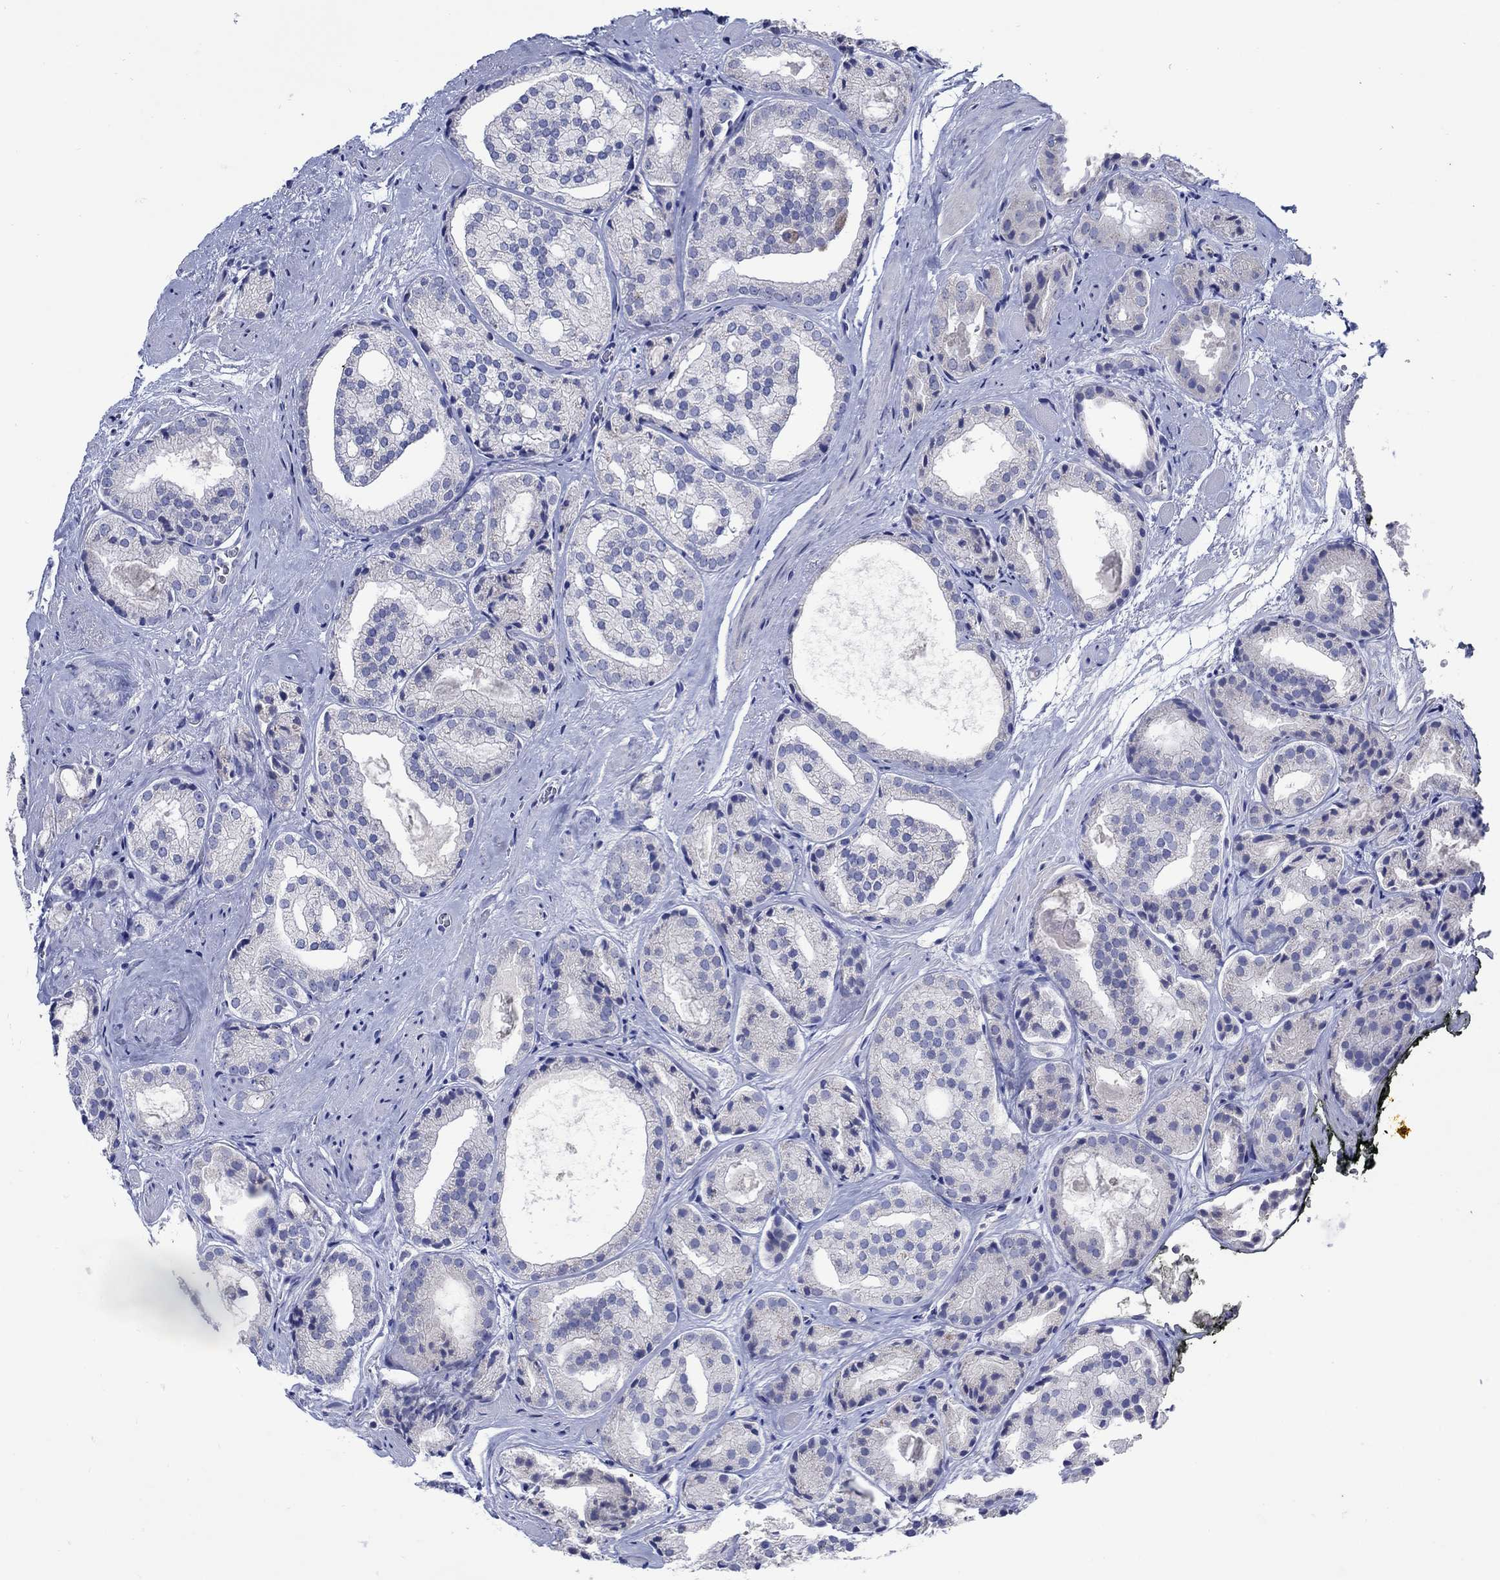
{"staining": {"intensity": "negative", "quantity": "none", "location": "none"}, "tissue": "prostate cancer", "cell_type": "Tumor cells", "image_type": "cancer", "snomed": [{"axis": "morphology", "description": "Adenocarcinoma, Low grade"}, {"axis": "topography", "description": "Prostate"}], "caption": "Immunohistochemistry (IHC) histopathology image of prostate cancer stained for a protein (brown), which shows no staining in tumor cells.", "gene": "TRIM16", "patient": {"sex": "male", "age": 69}}